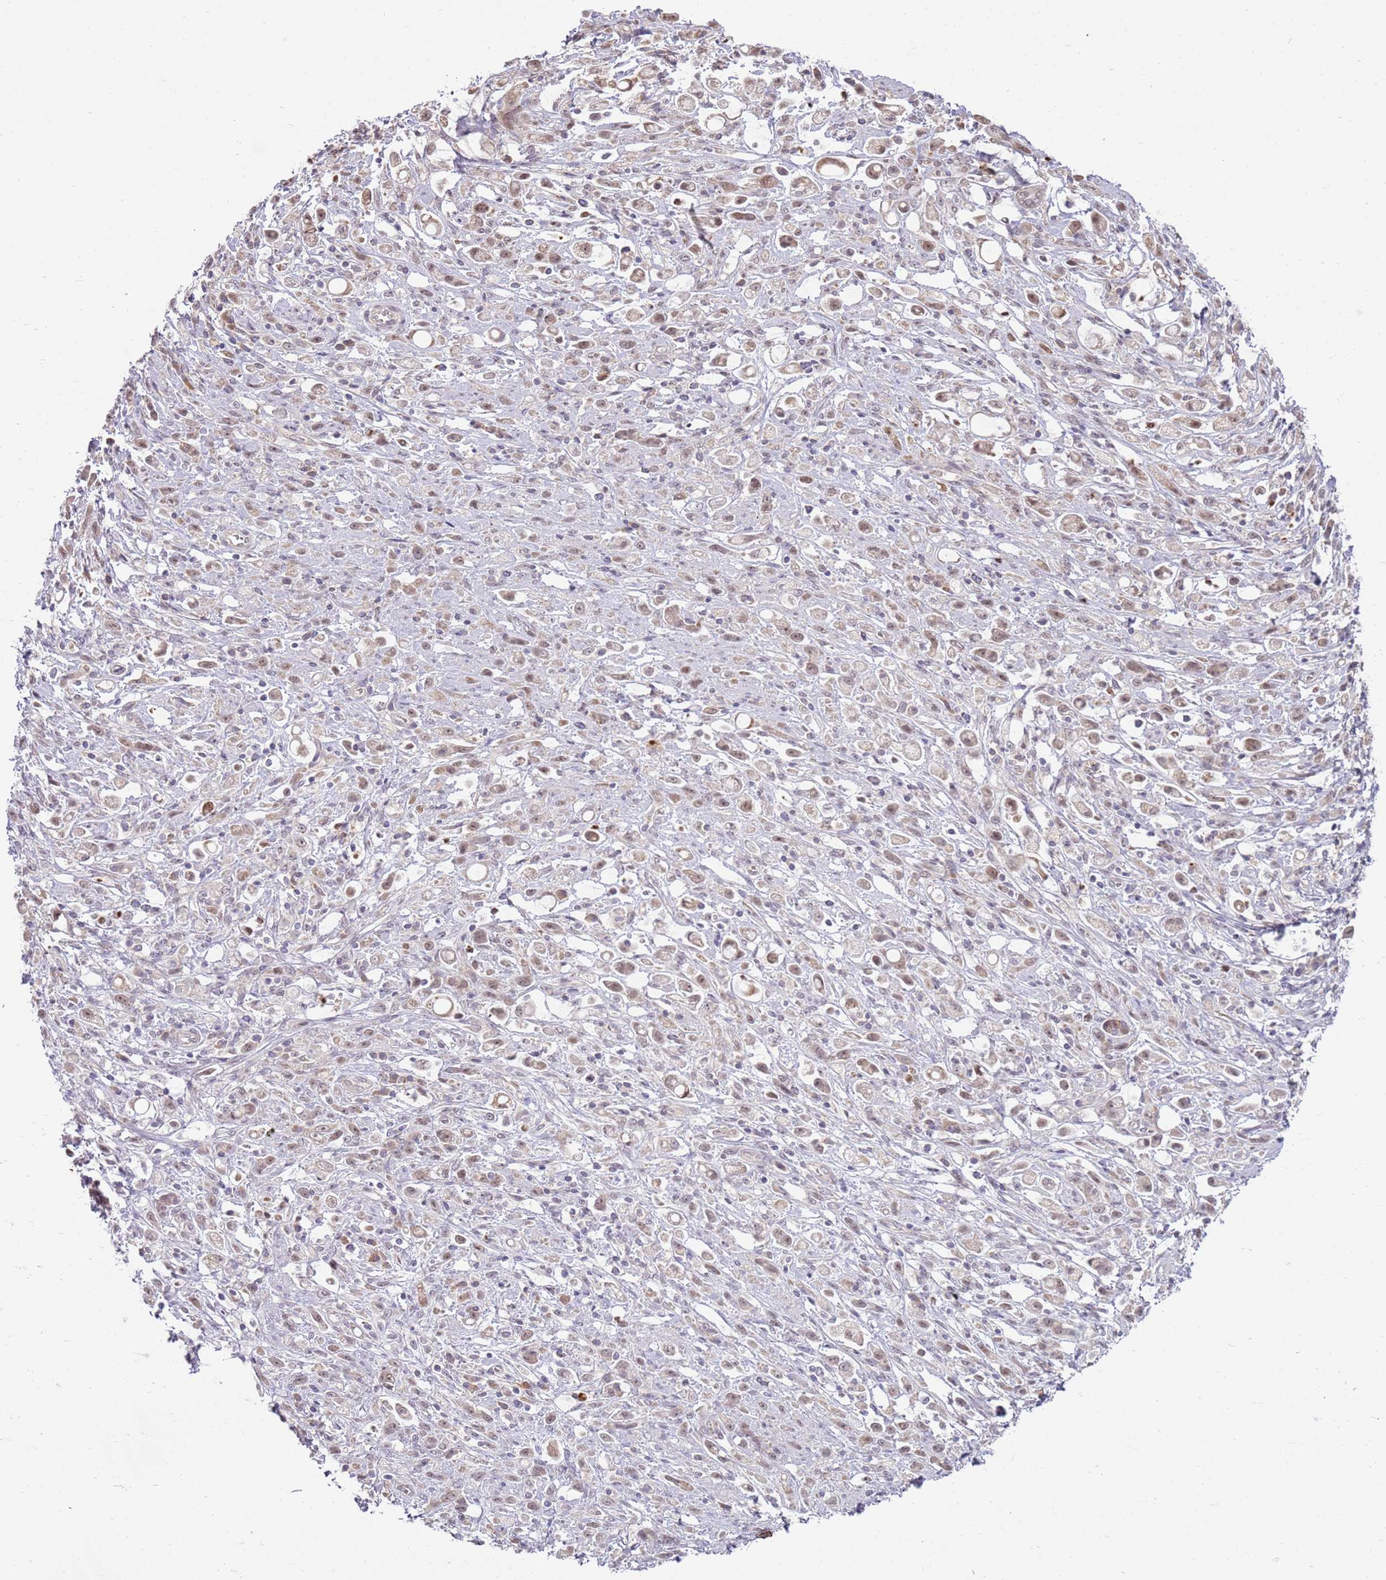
{"staining": {"intensity": "moderate", "quantity": "25%-75%", "location": "cytoplasmic/membranous"}, "tissue": "stomach cancer", "cell_type": "Tumor cells", "image_type": "cancer", "snomed": [{"axis": "morphology", "description": "Adenocarcinoma, NOS"}, {"axis": "topography", "description": "Stomach"}], "caption": "Adenocarcinoma (stomach) stained with a brown dye demonstrates moderate cytoplasmic/membranous positive expression in about 25%-75% of tumor cells.", "gene": "NBPF6", "patient": {"sex": "female", "age": 60}}